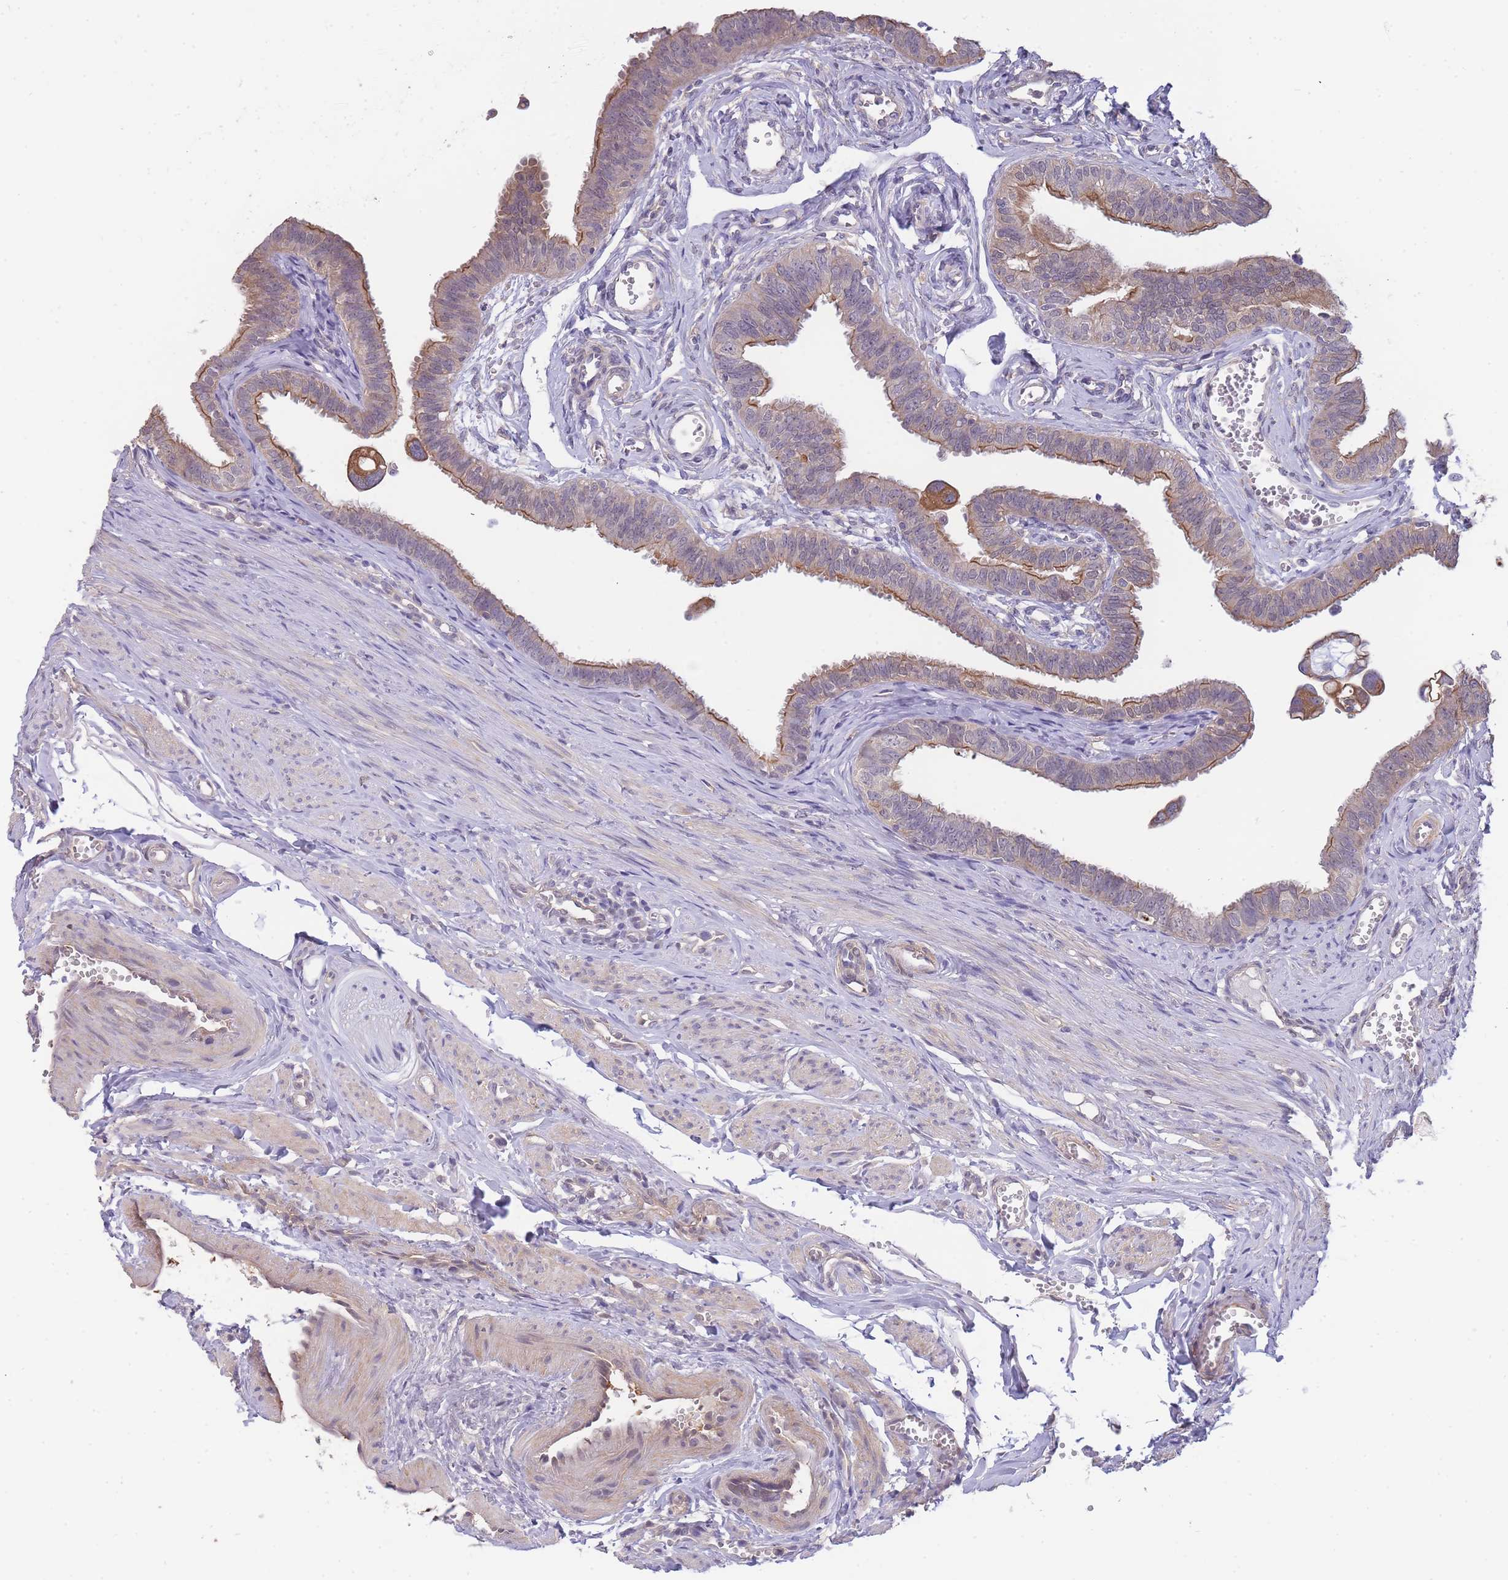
{"staining": {"intensity": "moderate", "quantity": "25%-75%", "location": "cytoplasmic/membranous"}, "tissue": "fallopian tube", "cell_type": "Glandular cells", "image_type": "normal", "snomed": [{"axis": "morphology", "description": "Normal tissue, NOS"}, {"axis": "morphology", "description": "Carcinoma, NOS"}, {"axis": "topography", "description": "Fallopian tube"}, {"axis": "topography", "description": "Ovary"}], "caption": "Protein expression analysis of unremarkable human fallopian tube reveals moderate cytoplasmic/membranous staining in about 25%-75% of glandular cells.", "gene": "SMC6", "patient": {"sex": "female", "age": 59}}